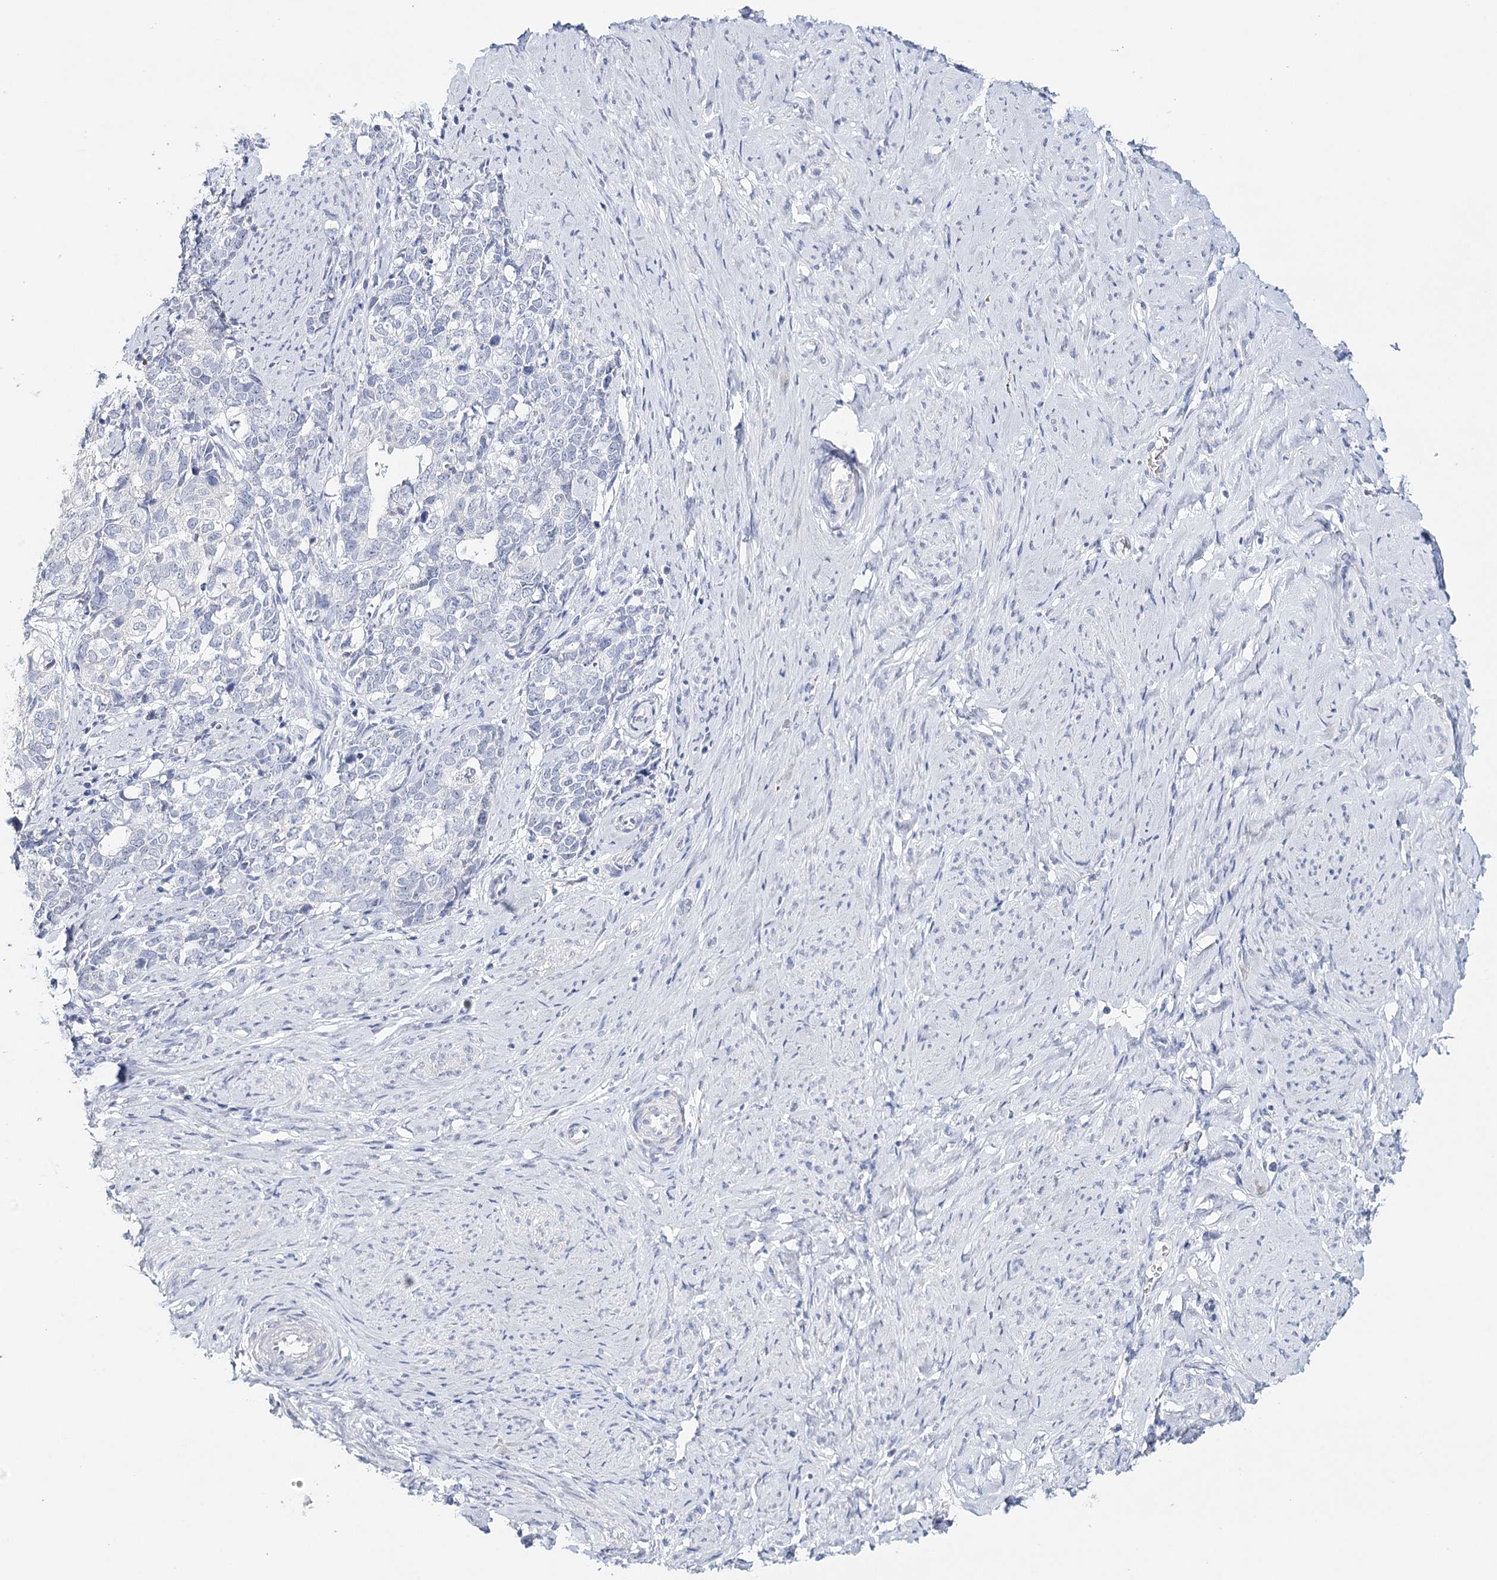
{"staining": {"intensity": "negative", "quantity": "none", "location": "none"}, "tissue": "cervical cancer", "cell_type": "Tumor cells", "image_type": "cancer", "snomed": [{"axis": "morphology", "description": "Squamous cell carcinoma, NOS"}, {"axis": "topography", "description": "Cervix"}], "caption": "This is an IHC image of human cervical cancer. There is no staining in tumor cells.", "gene": "HSPA4L", "patient": {"sex": "female", "age": 63}}